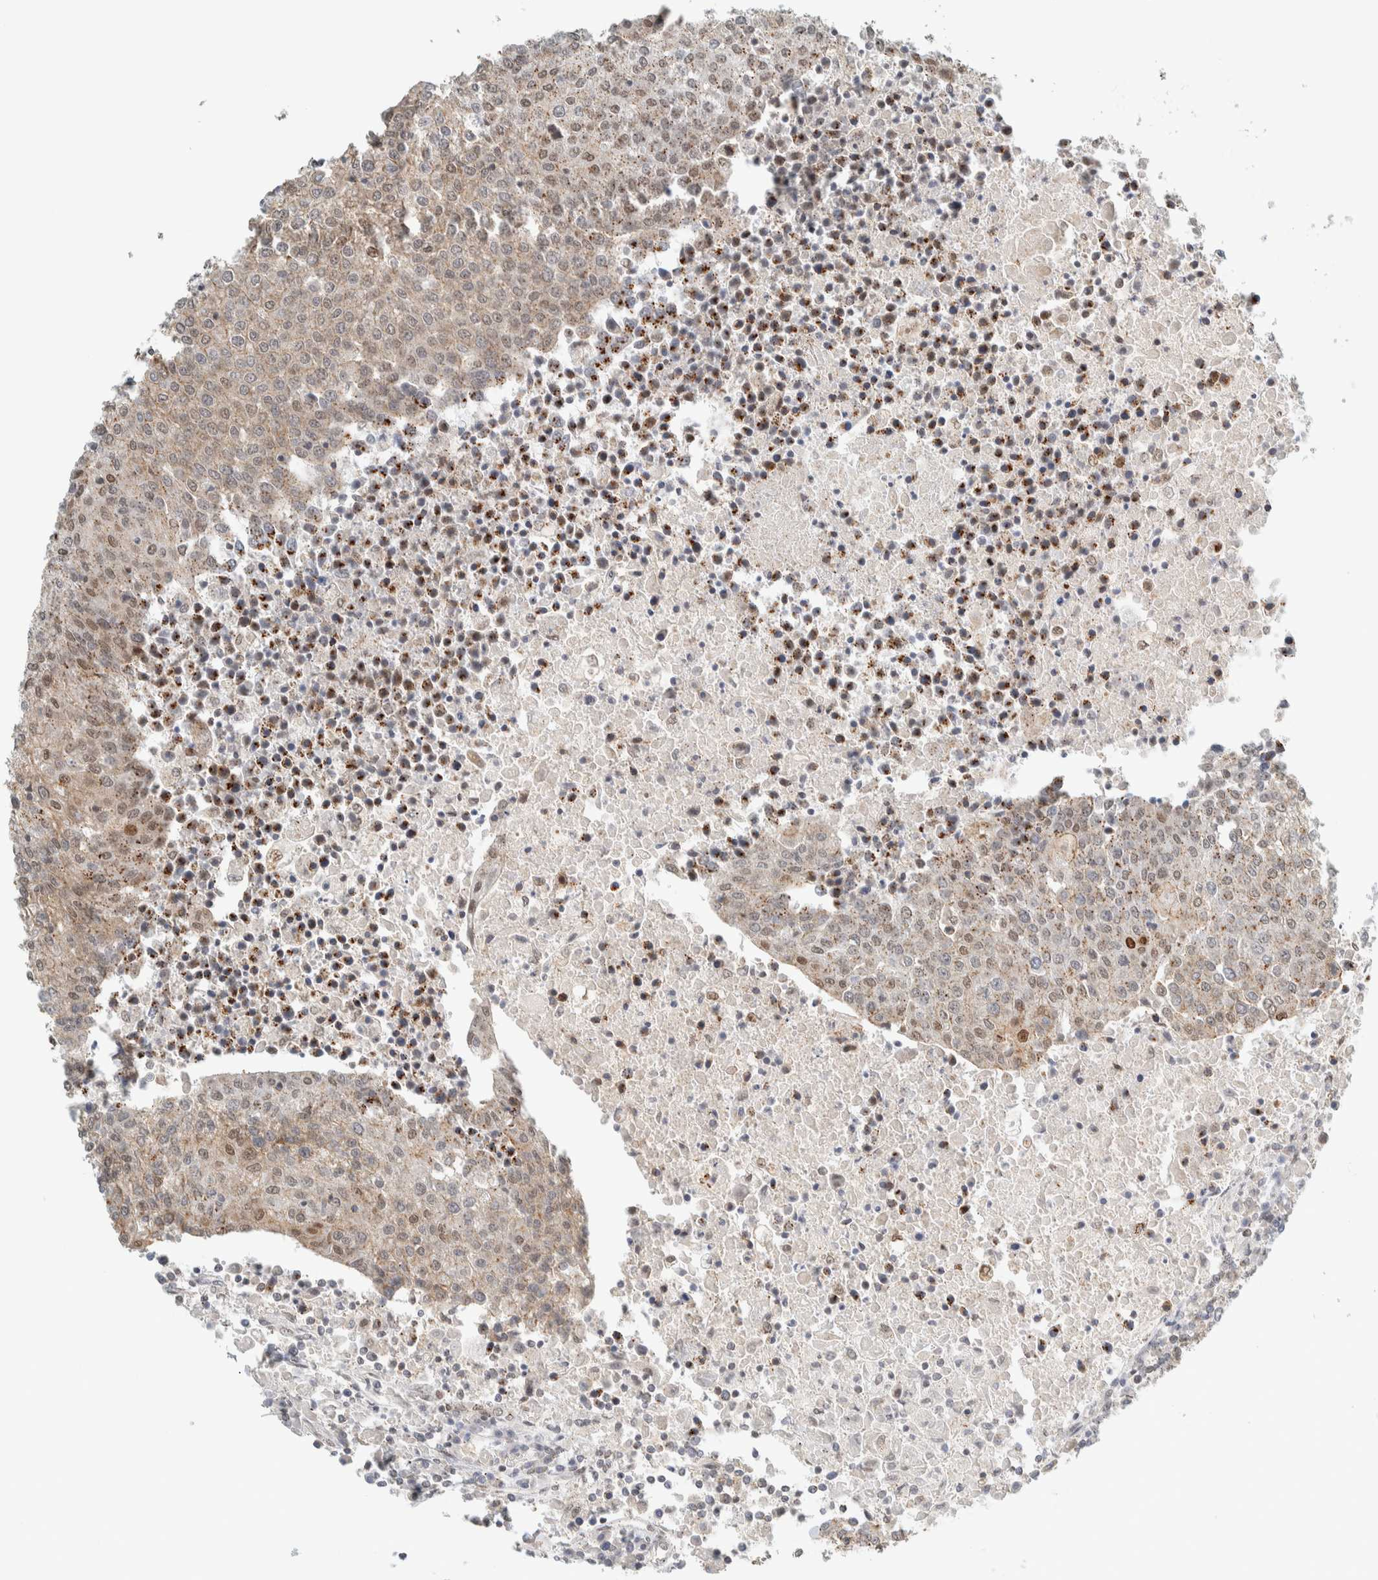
{"staining": {"intensity": "weak", "quantity": ">75%", "location": "cytoplasmic/membranous,nuclear"}, "tissue": "urothelial cancer", "cell_type": "Tumor cells", "image_type": "cancer", "snomed": [{"axis": "morphology", "description": "Urothelial carcinoma, High grade"}, {"axis": "topography", "description": "Urinary bladder"}], "caption": "An image of high-grade urothelial carcinoma stained for a protein shows weak cytoplasmic/membranous and nuclear brown staining in tumor cells.", "gene": "TFE3", "patient": {"sex": "female", "age": 85}}